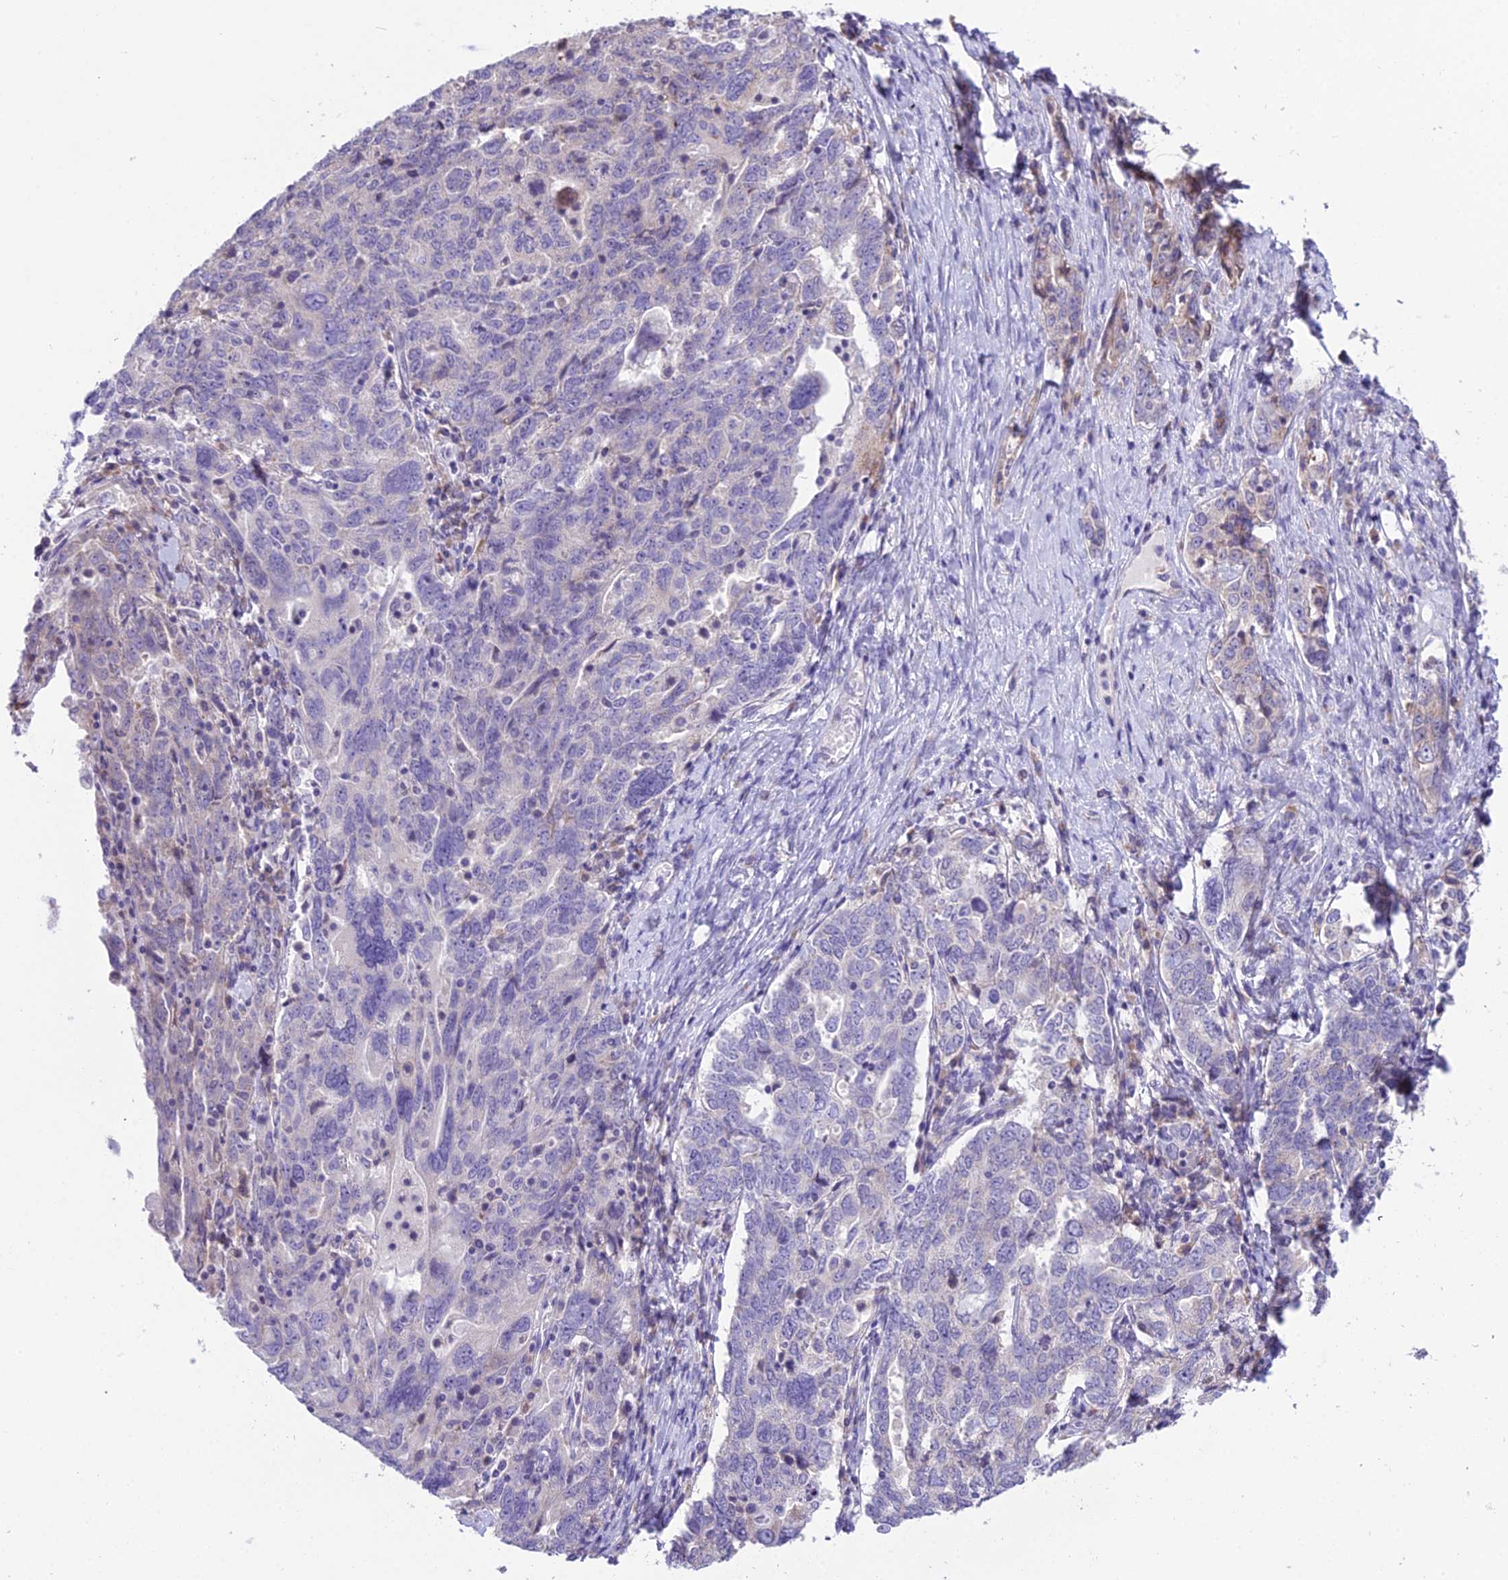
{"staining": {"intensity": "negative", "quantity": "none", "location": "none"}, "tissue": "ovarian cancer", "cell_type": "Tumor cells", "image_type": "cancer", "snomed": [{"axis": "morphology", "description": "Carcinoma, endometroid"}, {"axis": "topography", "description": "Ovary"}], "caption": "Immunohistochemistry of human ovarian cancer (endometroid carcinoma) exhibits no expression in tumor cells.", "gene": "RPS26", "patient": {"sex": "female", "age": 62}}